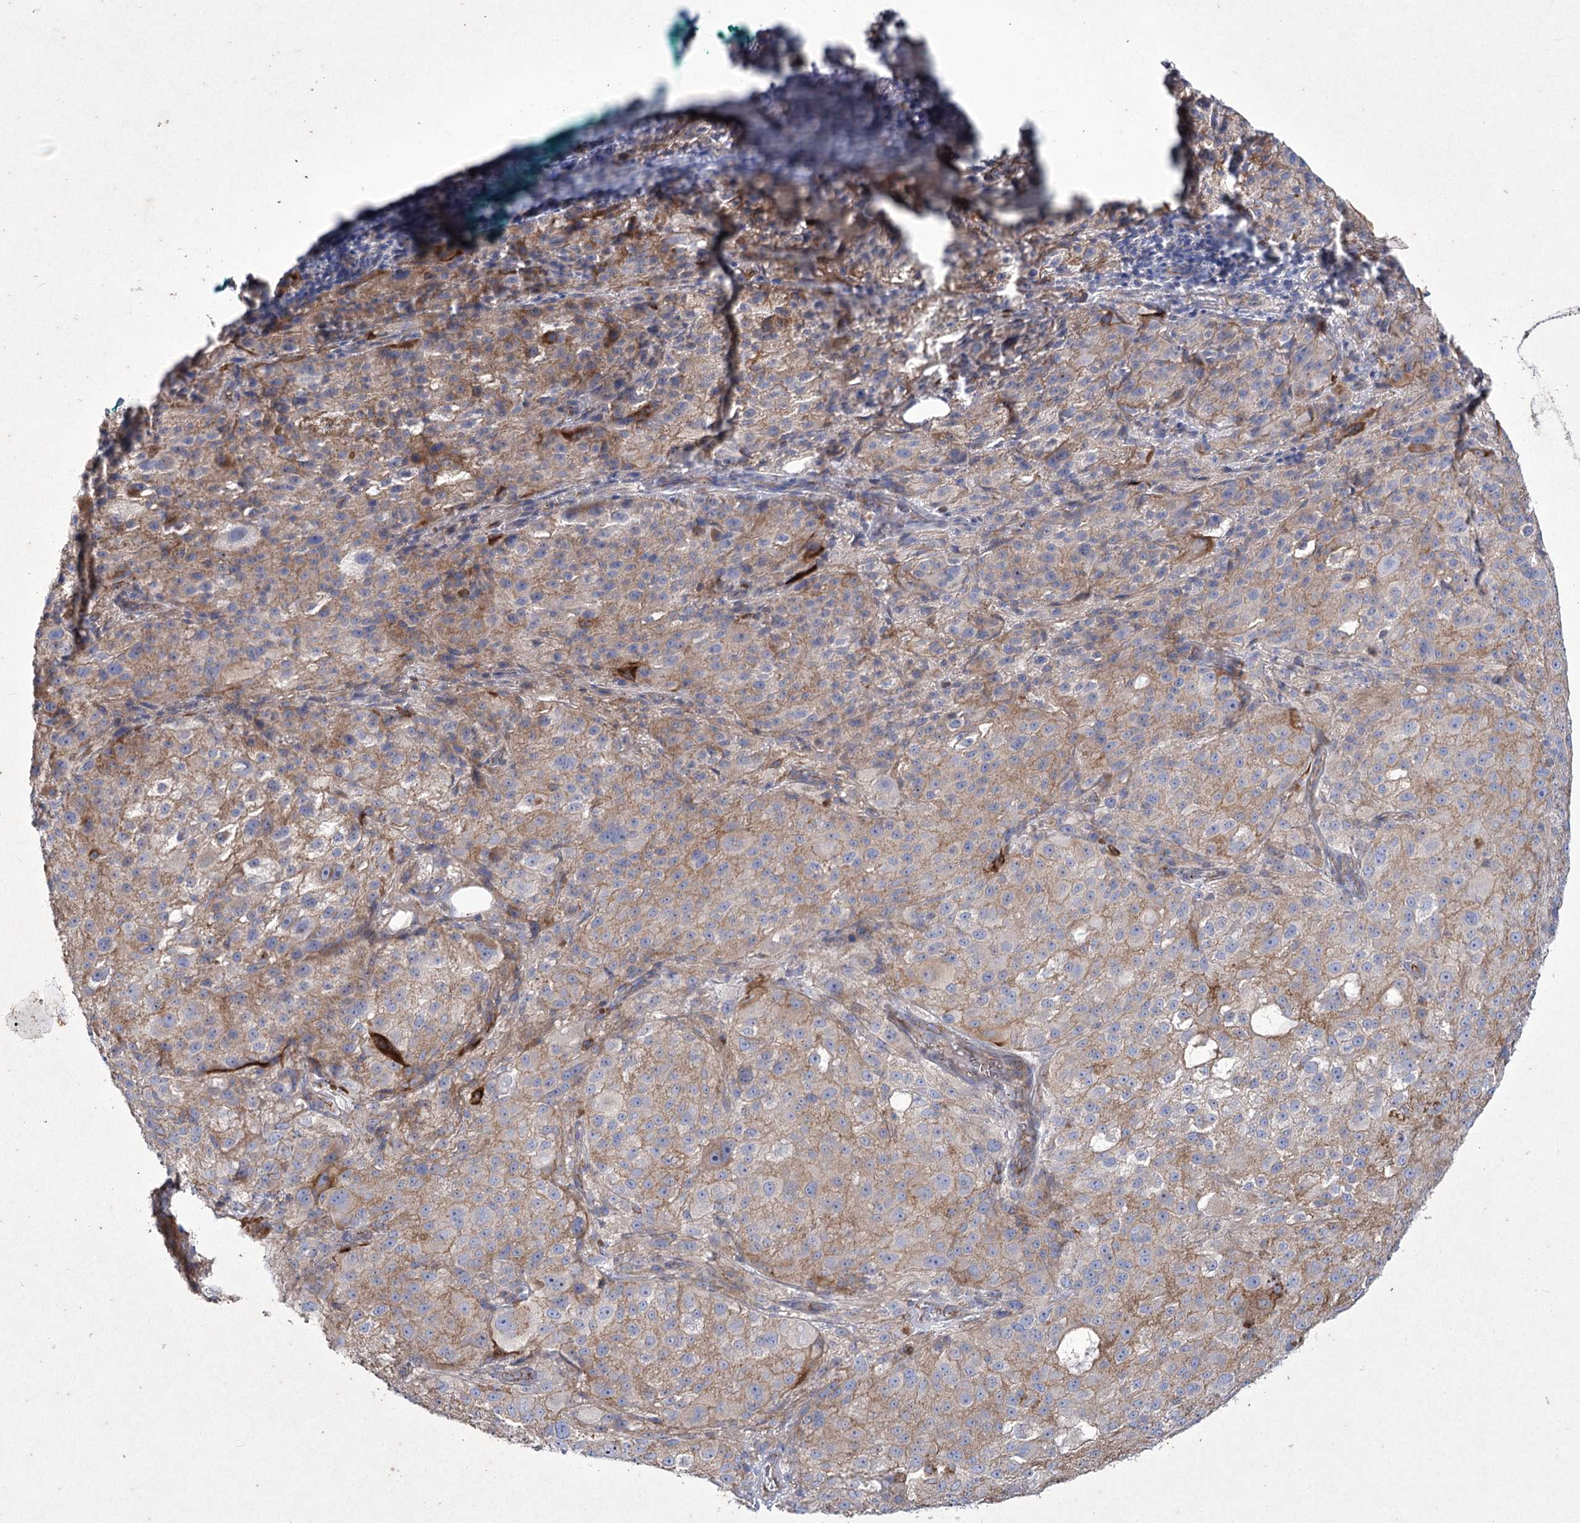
{"staining": {"intensity": "weak", "quantity": "25%-75%", "location": "cytoplasmic/membranous"}, "tissue": "melanoma", "cell_type": "Tumor cells", "image_type": "cancer", "snomed": [{"axis": "morphology", "description": "Necrosis, NOS"}, {"axis": "morphology", "description": "Malignant melanoma, NOS"}, {"axis": "topography", "description": "Skin"}], "caption": "Brown immunohistochemical staining in malignant melanoma demonstrates weak cytoplasmic/membranous positivity in approximately 25%-75% of tumor cells.", "gene": "LDLRAD3", "patient": {"sex": "female", "age": 87}}